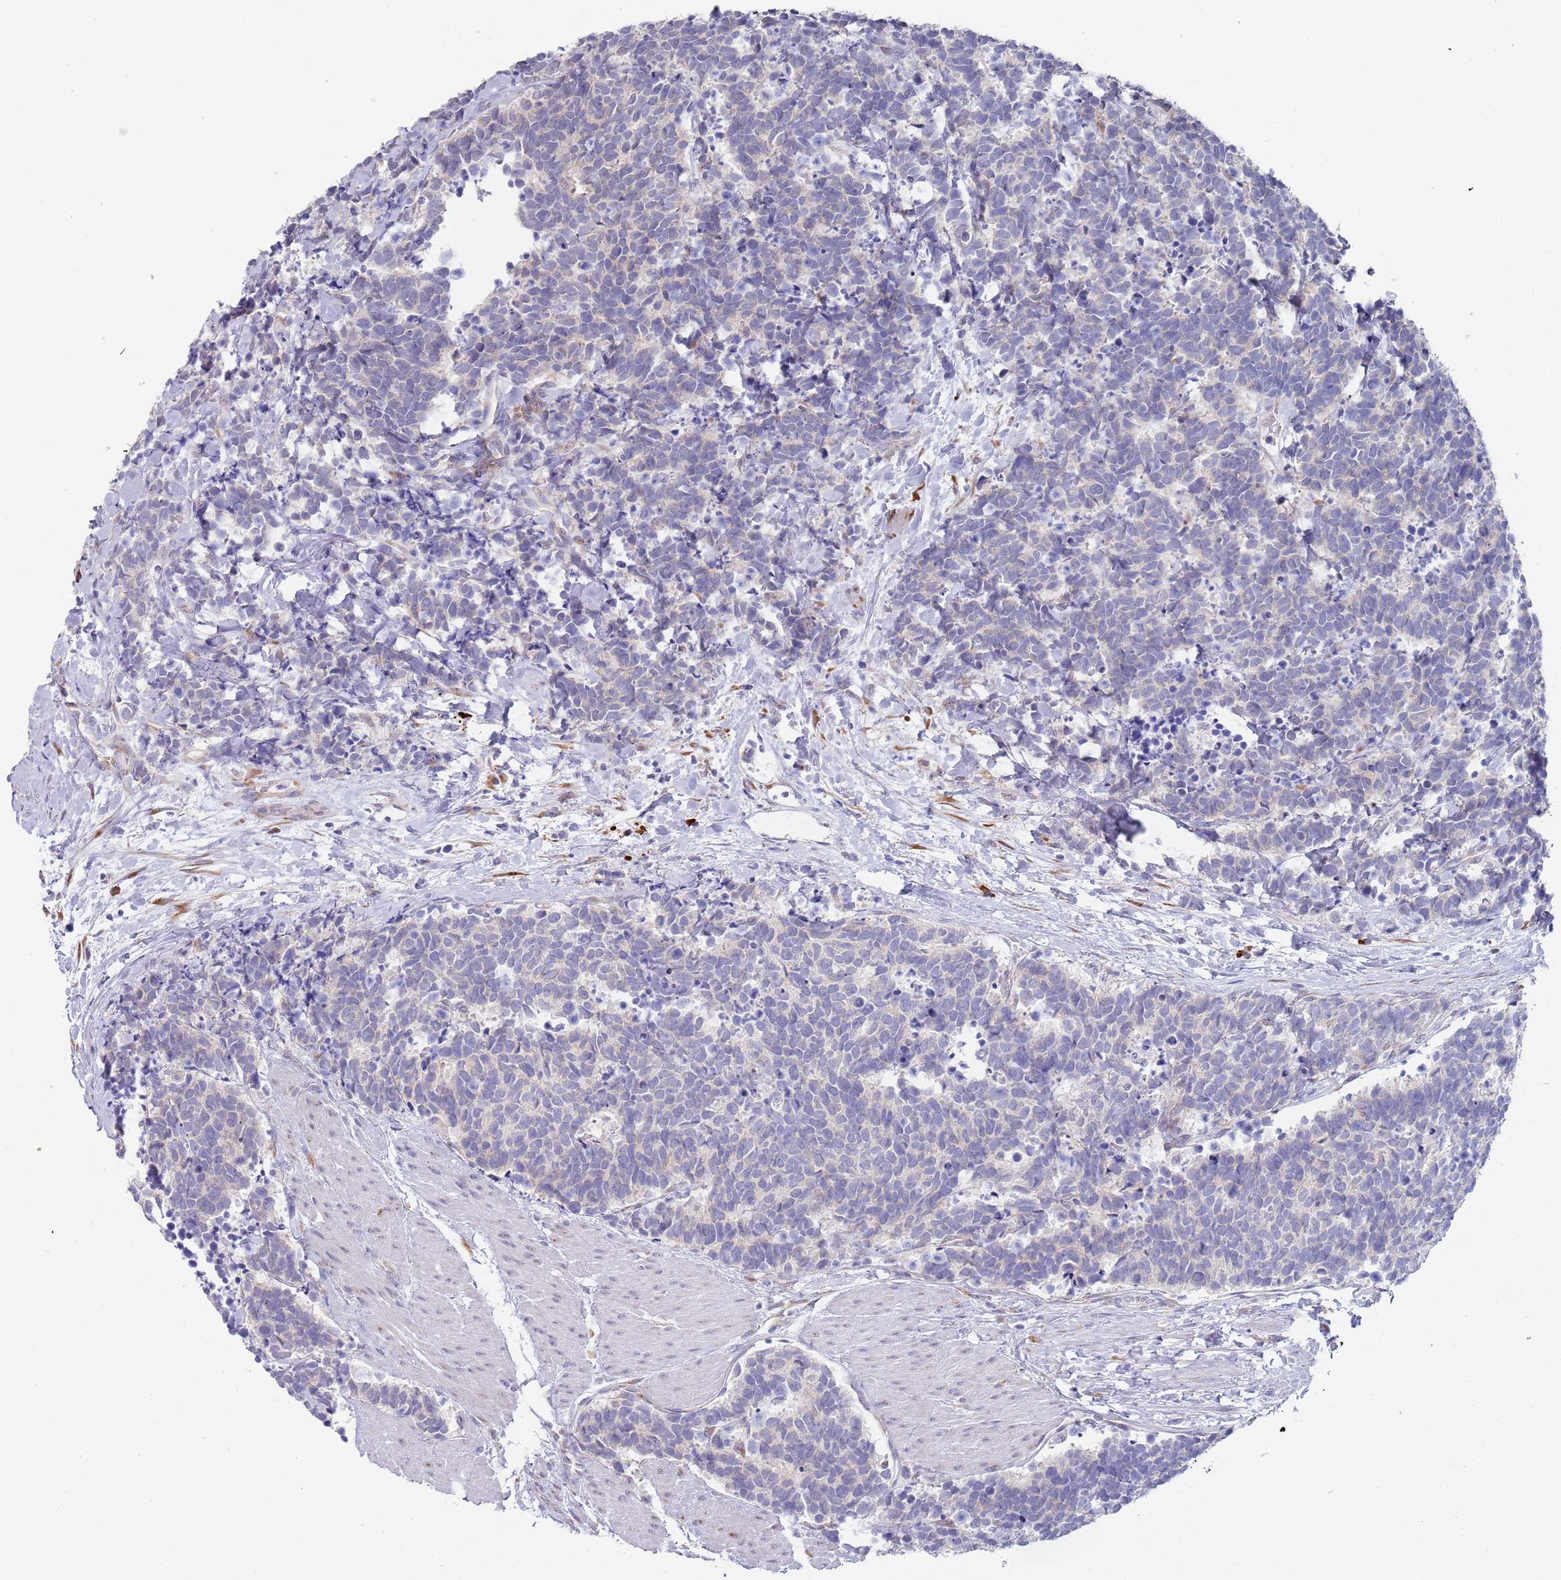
{"staining": {"intensity": "negative", "quantity": "none", "location": "none"}, "tissue": "carcinoid", "cell_type": "Tumor cells", "image_type": "cancer", "snomed": [{"axis": "morphology", "description": "Carcinoma, NOS"}, {"axis": "morphology", "description": "Carcinoid, malignant, NOS"}, {"axis": "topography", "description": "Prostate"}], "caption": "DAB immunohistochemical staining of human carcinoma shows no significant expression in tumor cells.", "gene": "TNRC6C", "patient": {"sex": "male", "age": 57}}